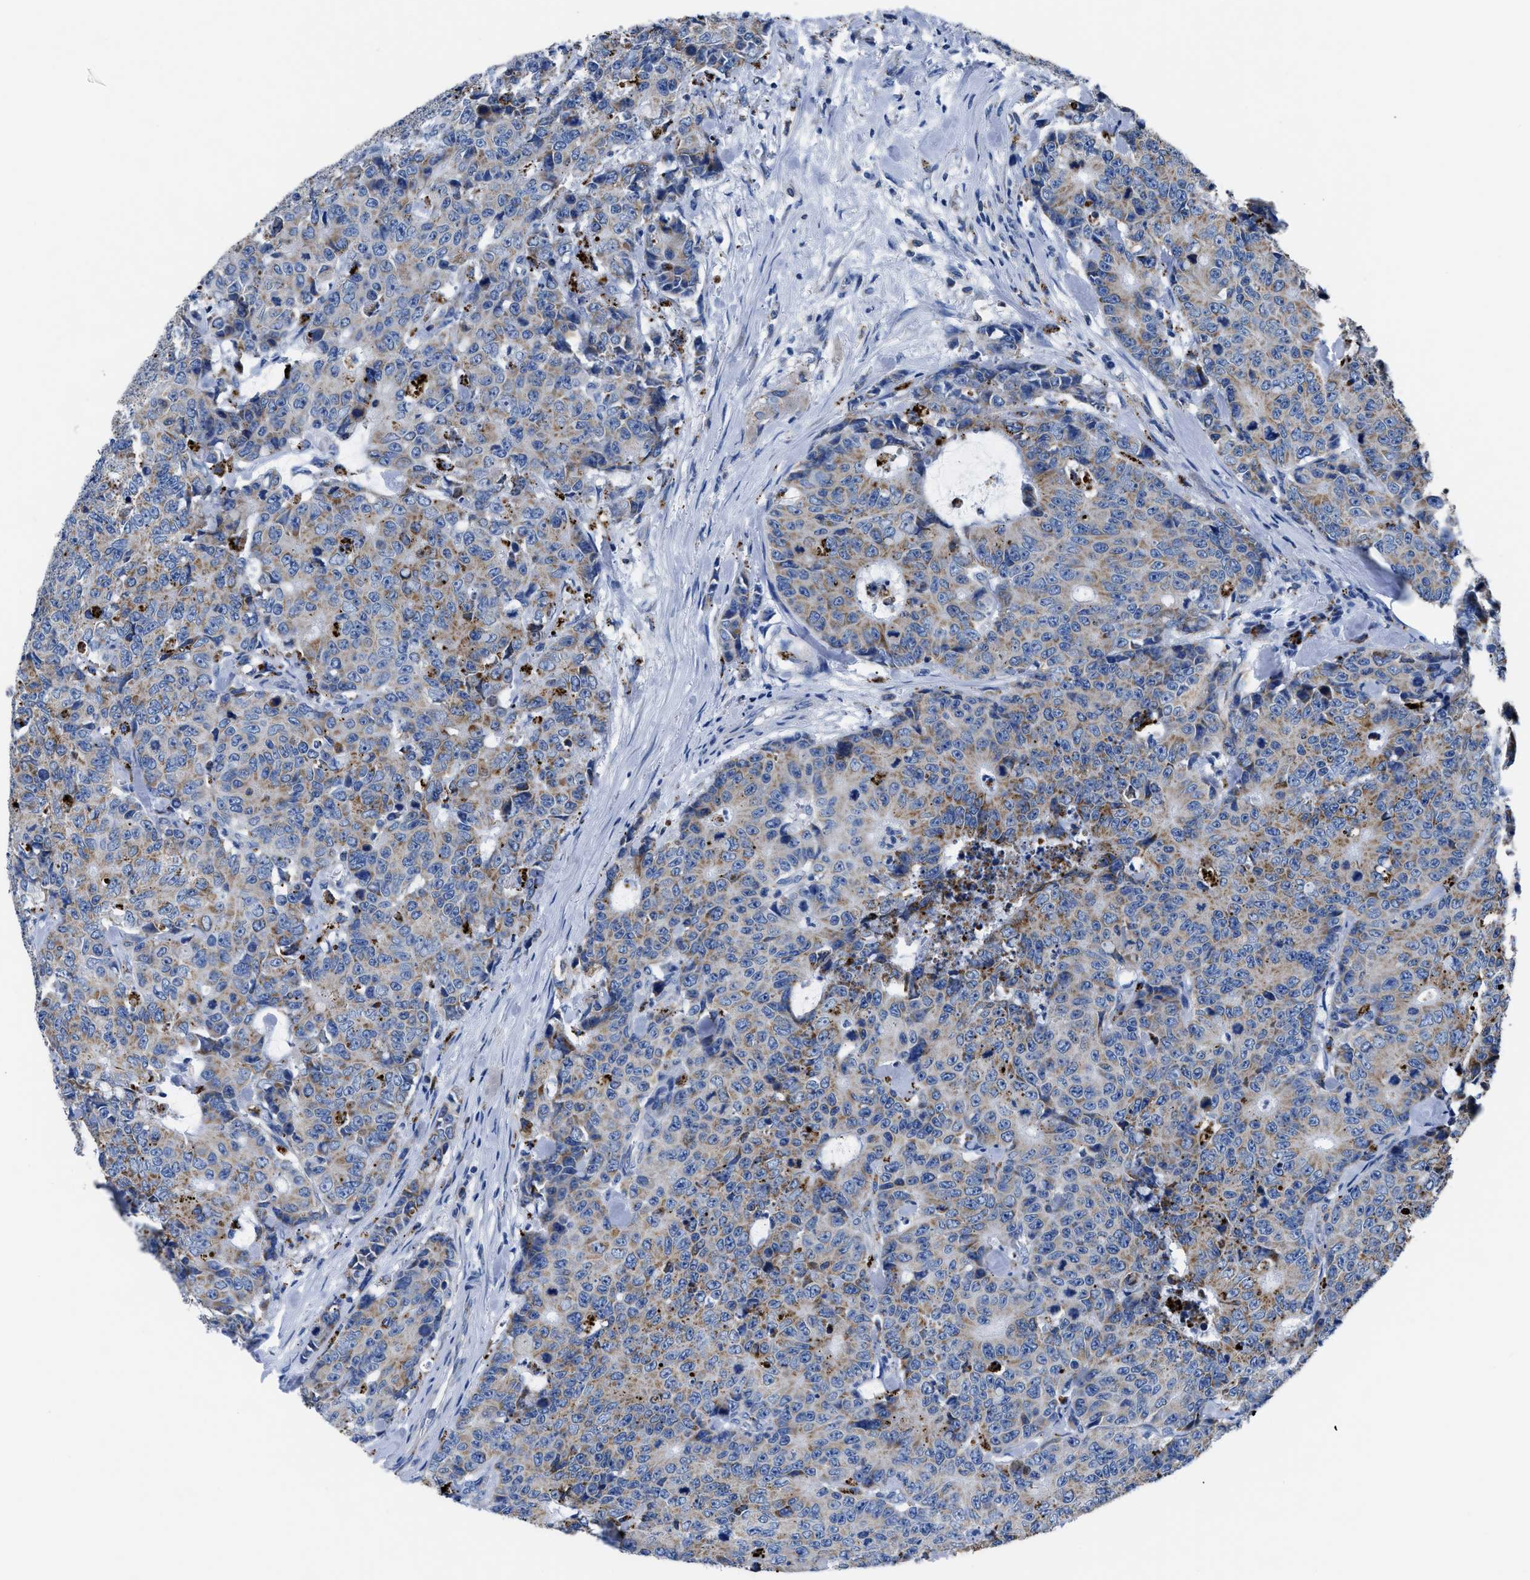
{"staining": {"intensity": "moderate", "quantity": "25%-75%", "location": "cytoplasmic/membranous"}, "tissue": "colorectal cancer", "cell_type": "Tumor cells", "image_type": "cancer", "snomed": [{"axis": "morphology", "description": "Adenocarcinoma, NOS"}, {"axis": "topography", "description": "Colon"}], "caption": "Immunohistochemistry (IHC) histopathology image of neoplastic tissue: colorectal adenocarcinoma stained using IHC demonstrates medium levels of moderate protein expression localized specifically in the cytoplasmic/membranous of tumor cells, appearing as a cytoplasmic/membranous brown color.", "gene": "ZDHHC3", "patient": {"sex": "female", "age": 86}}